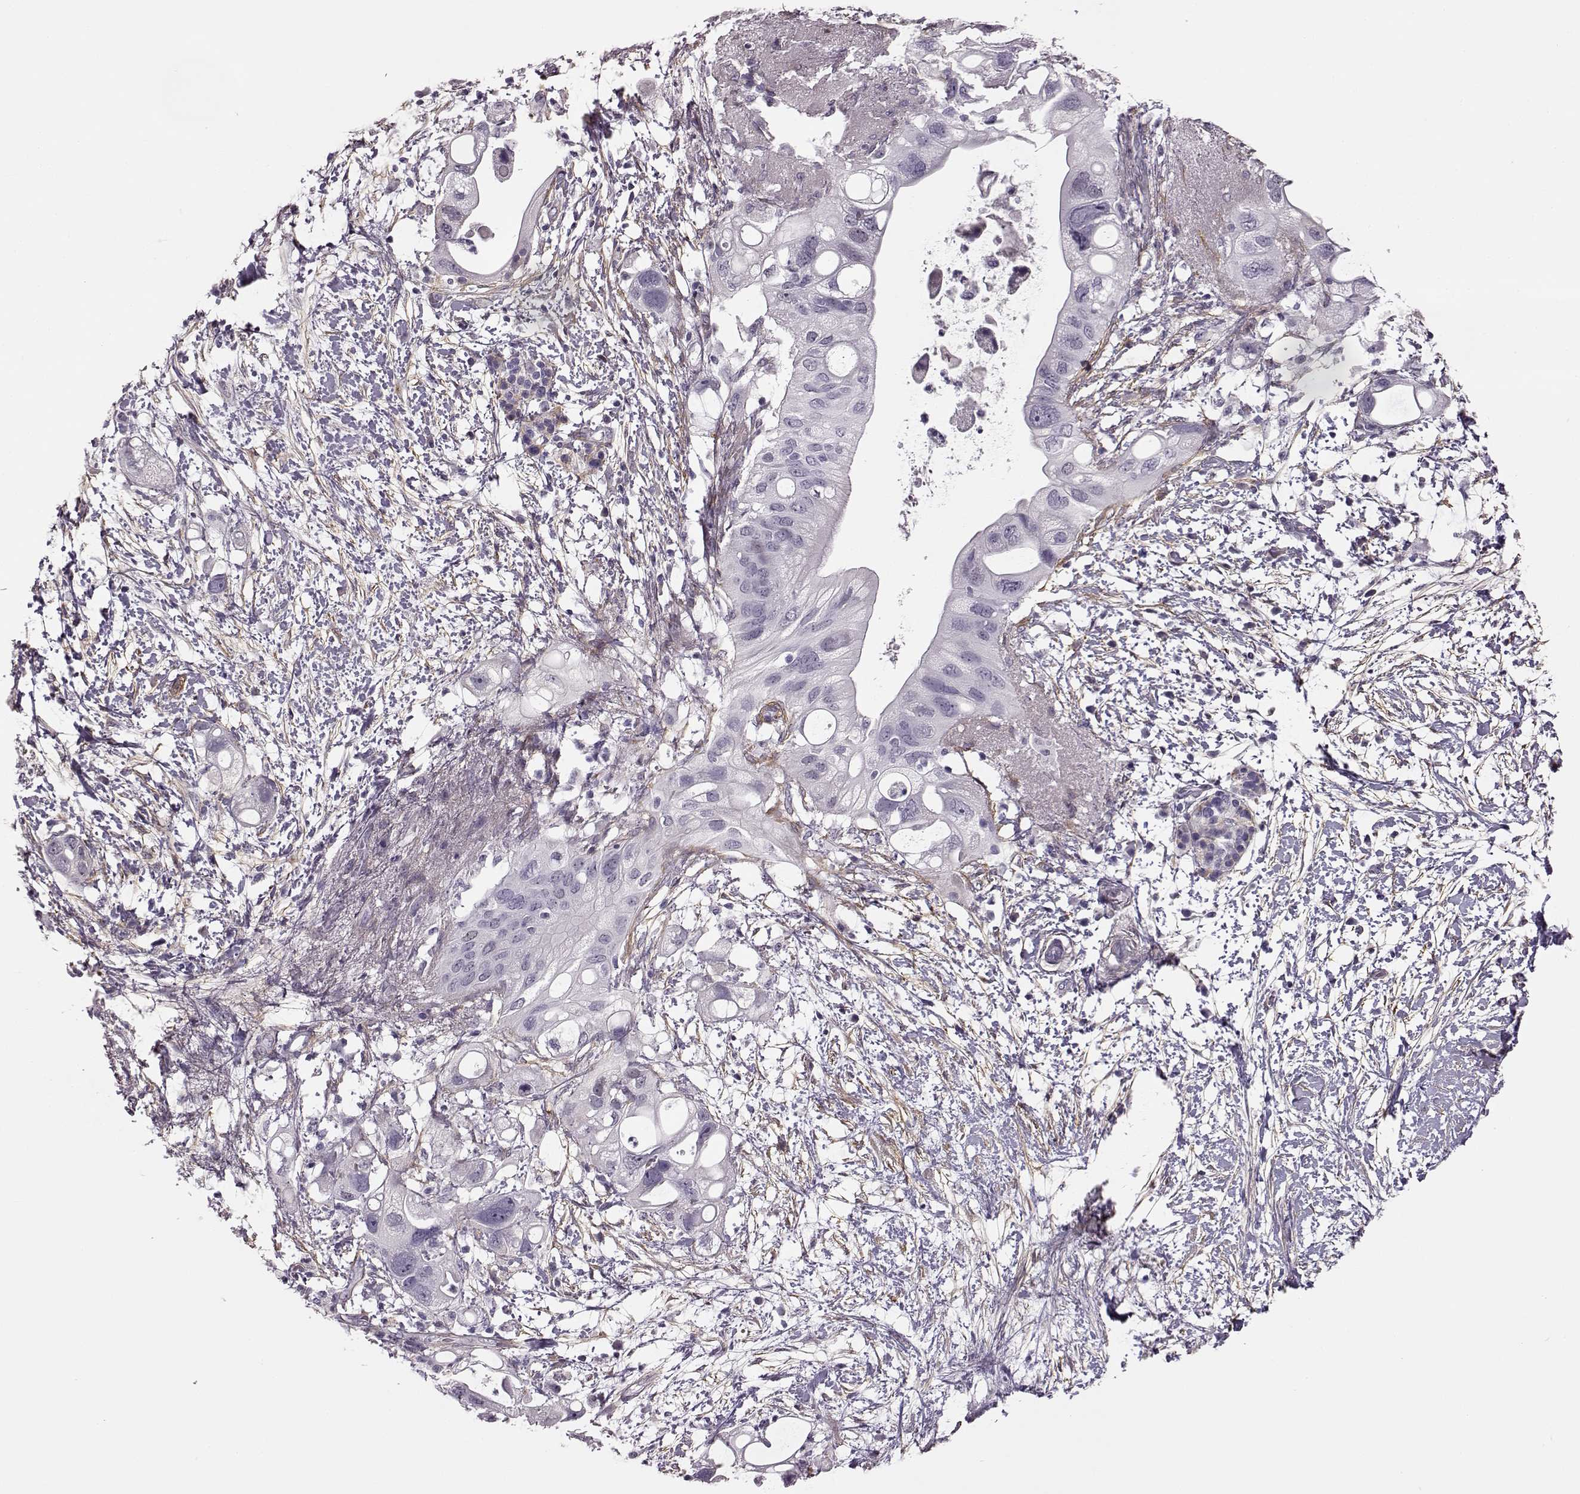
{"staining": {"intensity": "negative", "quantity": "none", "location": "none"}, "tissue": "pancreatic cancer", "cell_type": "Tumor cells", "image_type": "cancer", "snomed": [{"axis": "morphology", "description": "Adenocarcinoma, NOS"}, {"axis": "topography", "description": "Pancreas"}], "caption": "Photomicrograph shows no protein positivity in tumor cells of pancreatic adenocarcinoma tissue.", "gene": "TRIM69", "patient": {"sex": "female", "age": 72}}